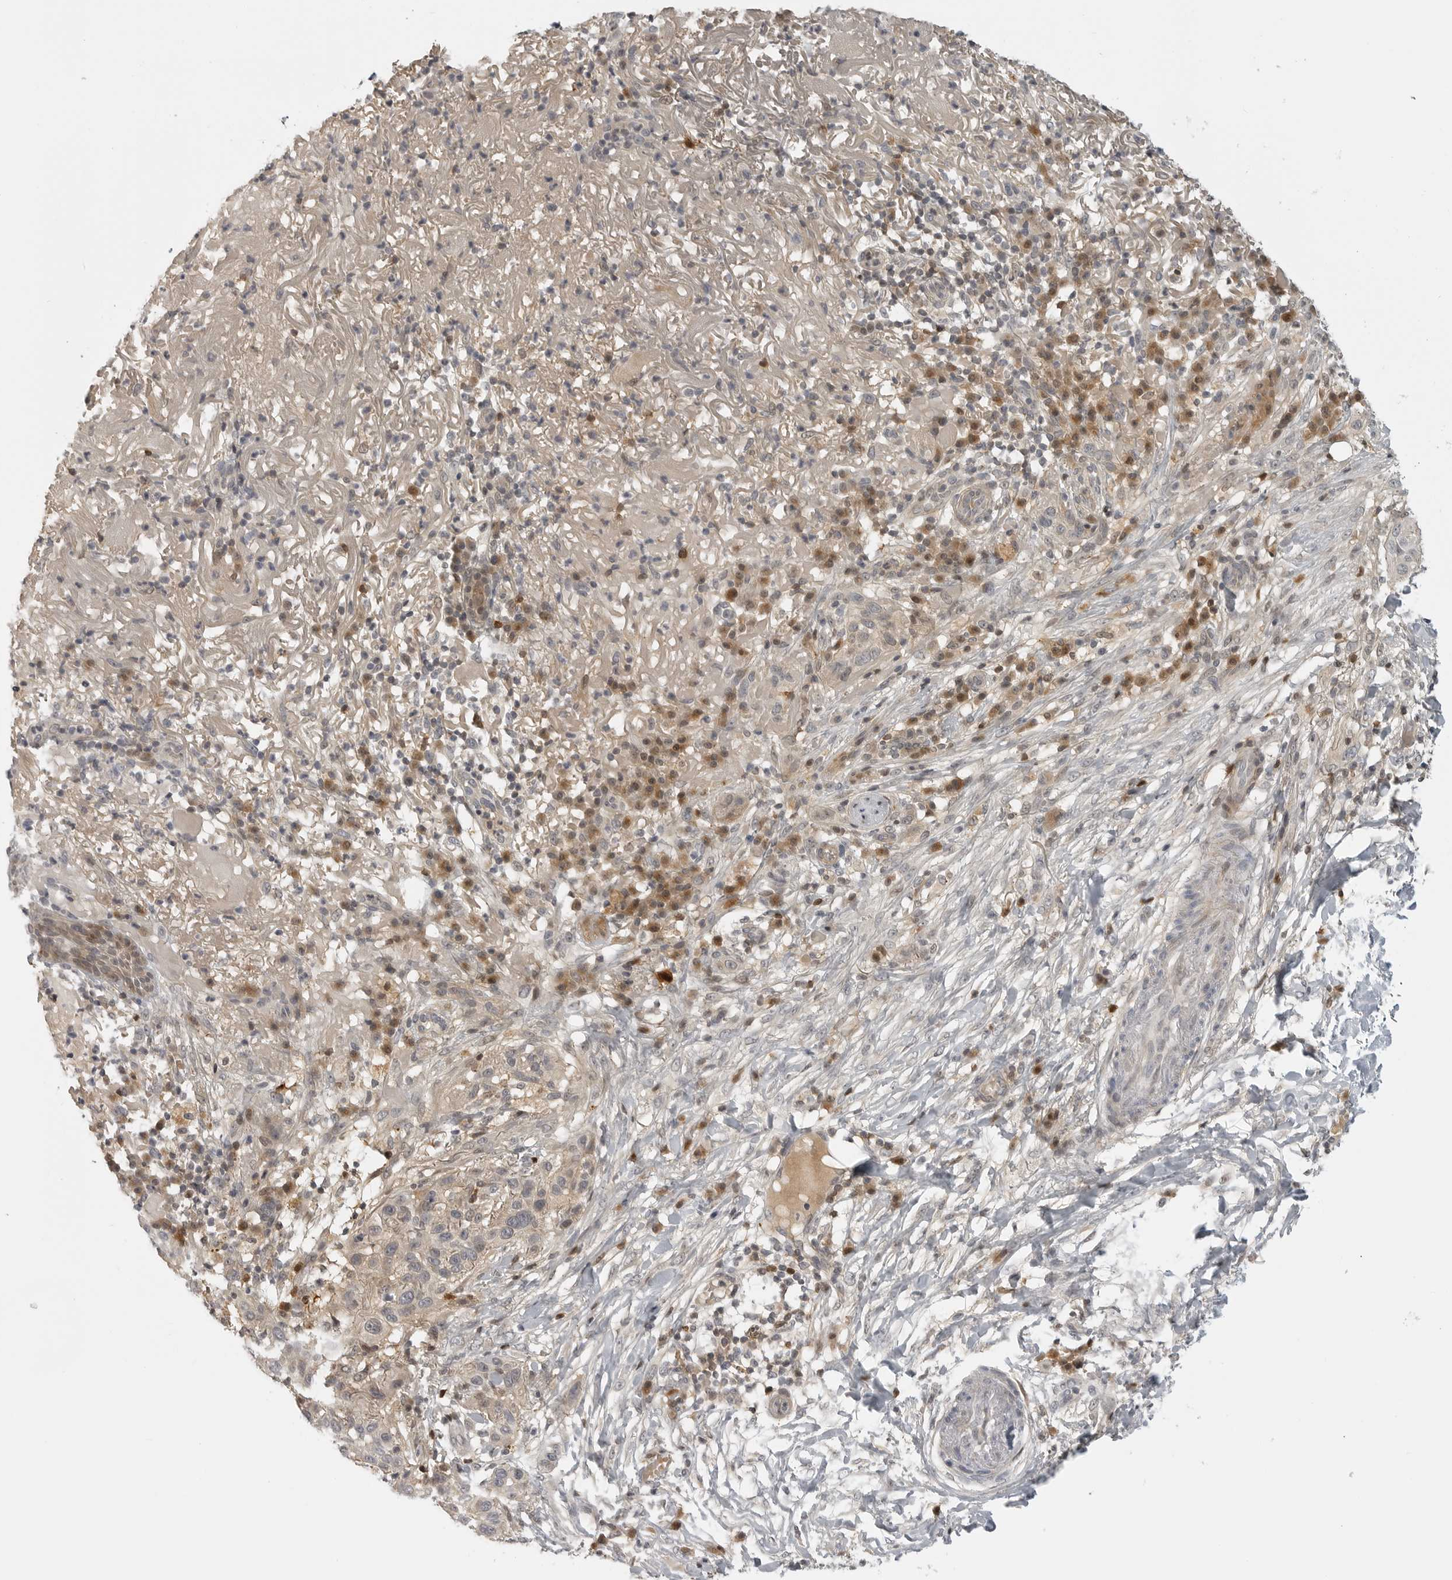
{"staining": {"intensity": "negative", "quantity": "none", "location": "none"}, "tissue": "skin cancer", "cell_type": "Tumor cells", "image_type": "cancer", "snomed": [{"axis": "morphology", "description": "Normal tissue, NOS"}, {"axis": "morphology", "description": "Squamous cell carcinoma, NOS"}, {"axis": "topography", "description": "Skin"}], "caption": "Immunohistochemistry image of human skin cancer stained for a protein (brown), which shows no staining in tumor cells.", "gene": "CTIF", "patient": {"sex": "female", "age": 96}}